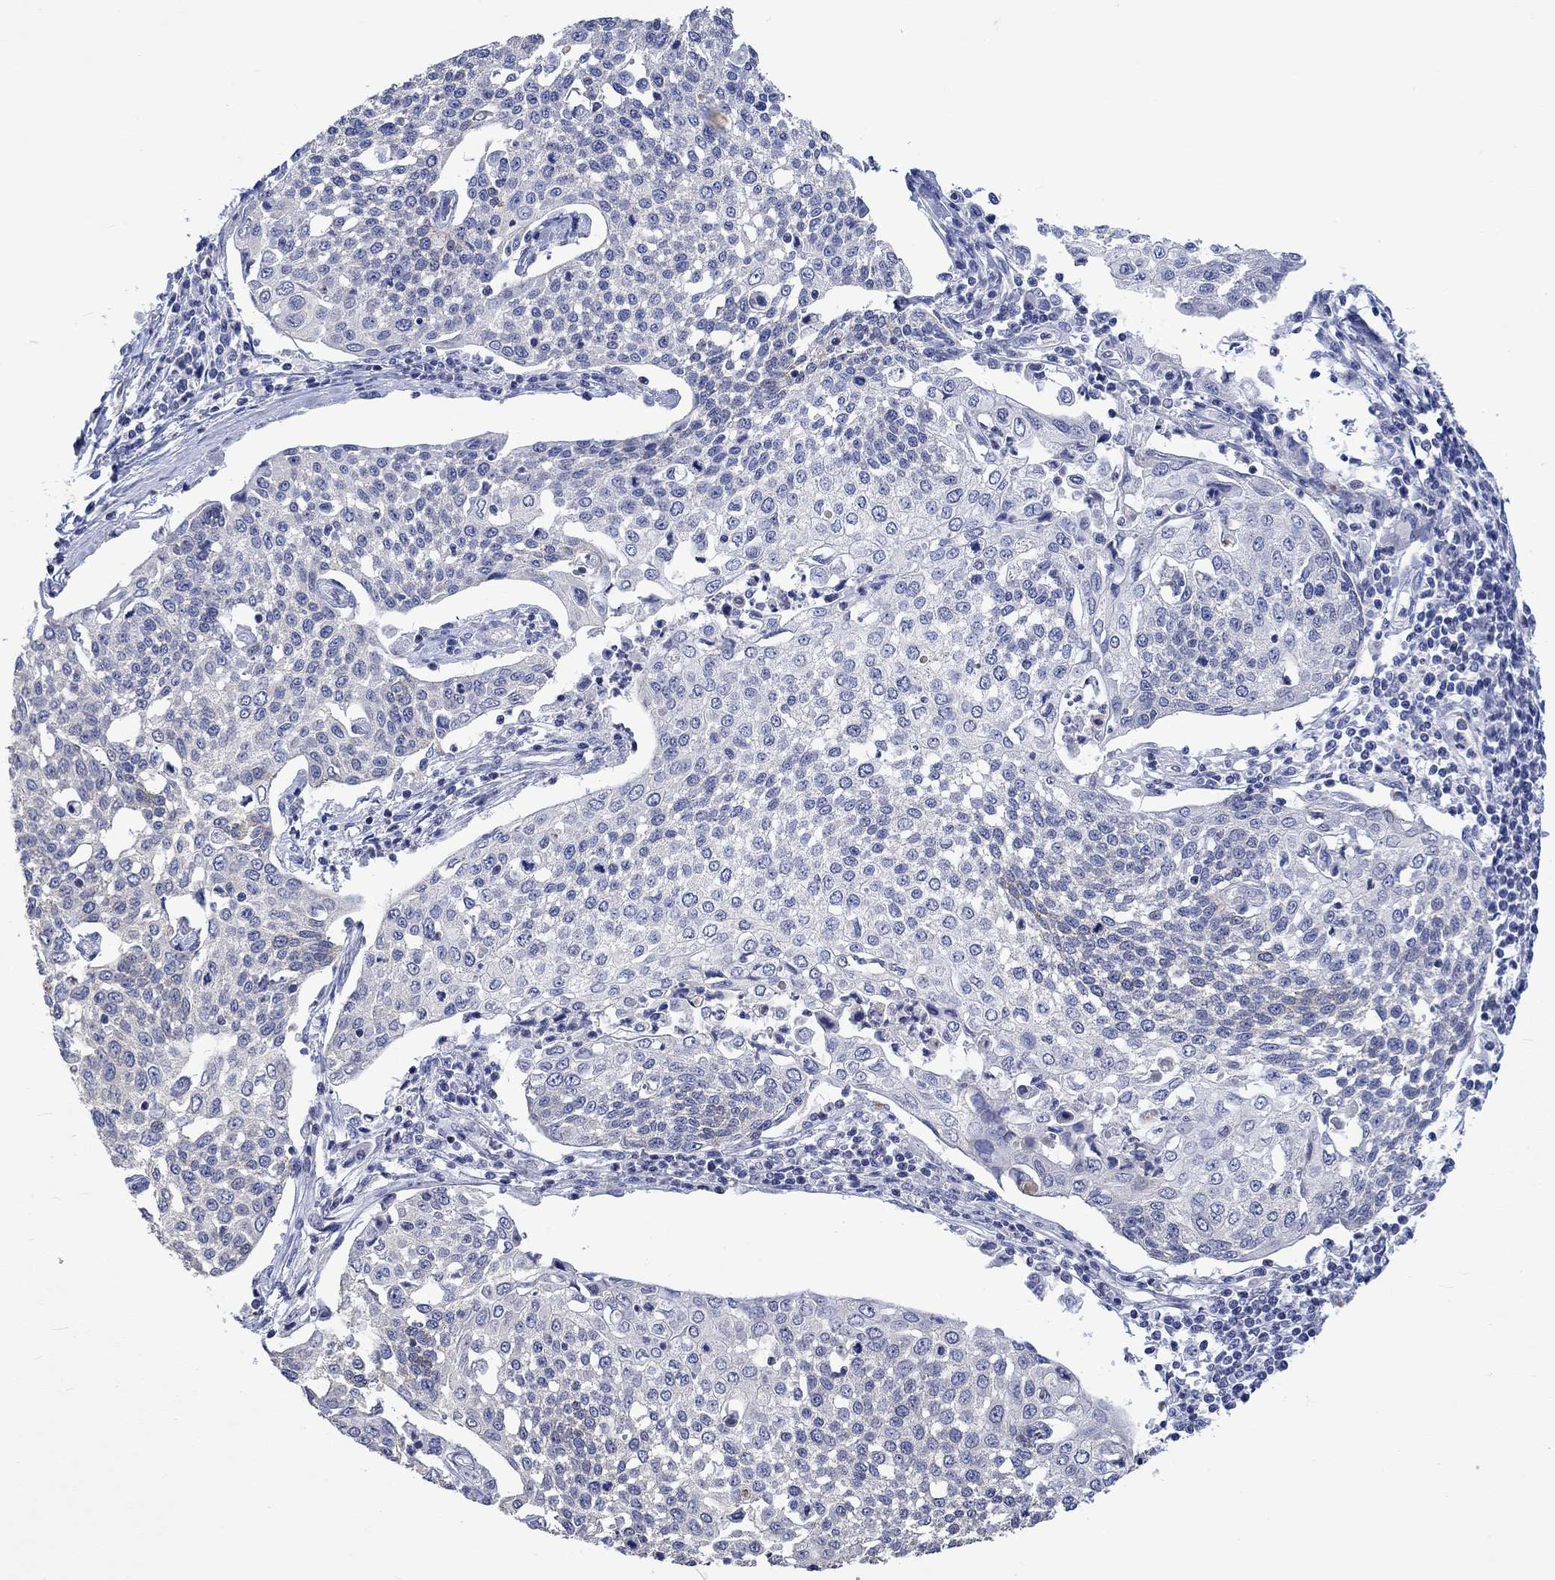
{"staining": {"intensity": "negative", "quantity": "none", "location": "none"}, "tissue": "cervical cancer", "cell_type": "Tumor cells", "image_type": "cancer", "snomed": [{"axis": "morphology", "description": "Squamous cell carcinoma, NOS"}, {"axis": "topography", "description": "Cervix"}], "caption": "The image displays no significant expression in tumor cells of squamous cell carcinoma (cervical).", "gene": "AGRP", "patient": {"sex": "female", "age": 34}}